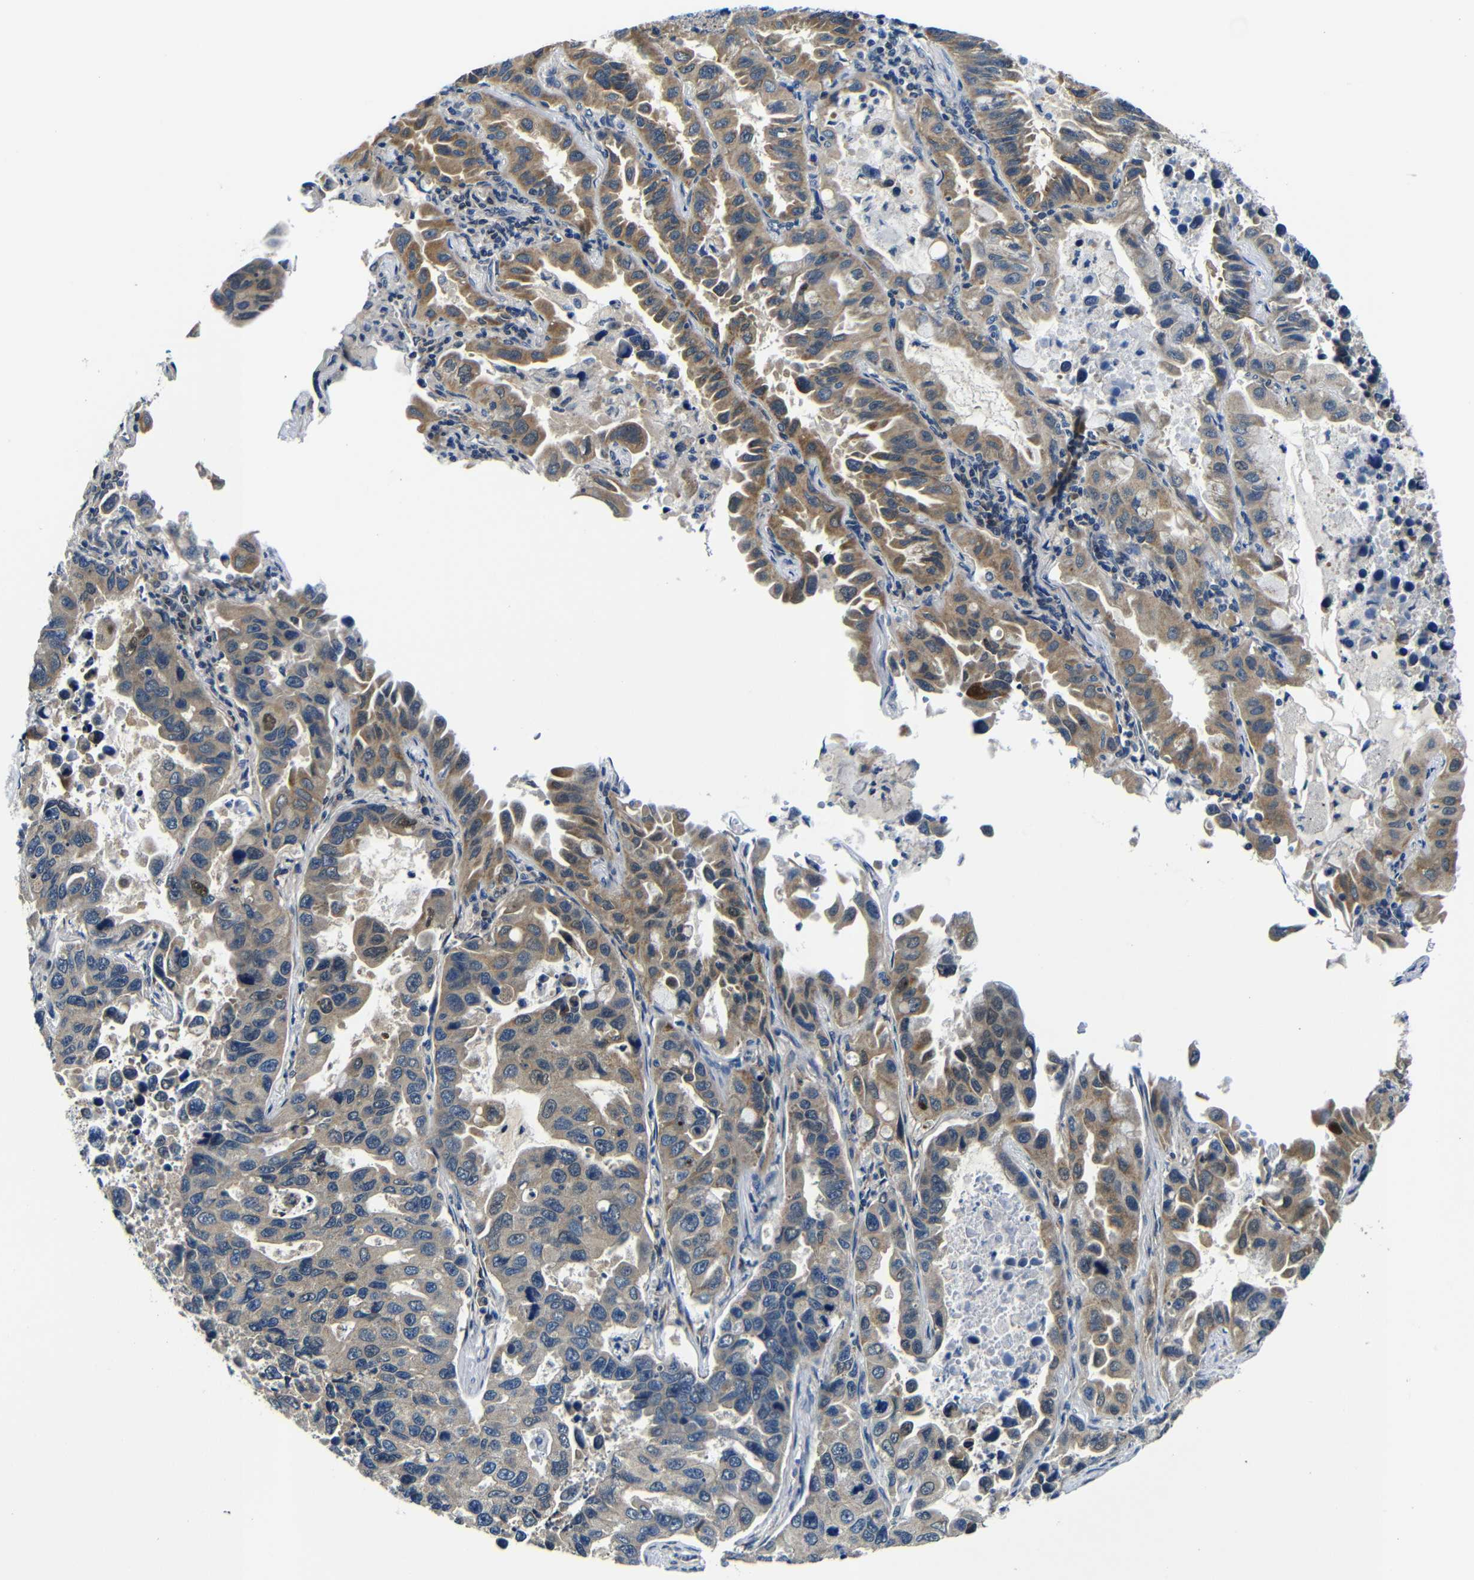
{"staining": {"intensity": "moderate", "quantity": "25%-75%", "location": "cytoplasmic/membranous"}, "tissue": "lung cancer", "cell_type": "Tumor cells", "image_type": "cancer", "snomed": [{"axis": "morphology", "description": "Adenocarcinoma, NOS"}, {"axis": "topography", "description": "Lung"}], "caption": "About 25%-75% of tumor cells in adenocarcinoma (lung) reveal moderate cytoplasmic/membranous protein staining as visualized by brown immunohistochemical staining.", "gene": "FKBP14", "patient": {"sex": "male", "age": 64}}